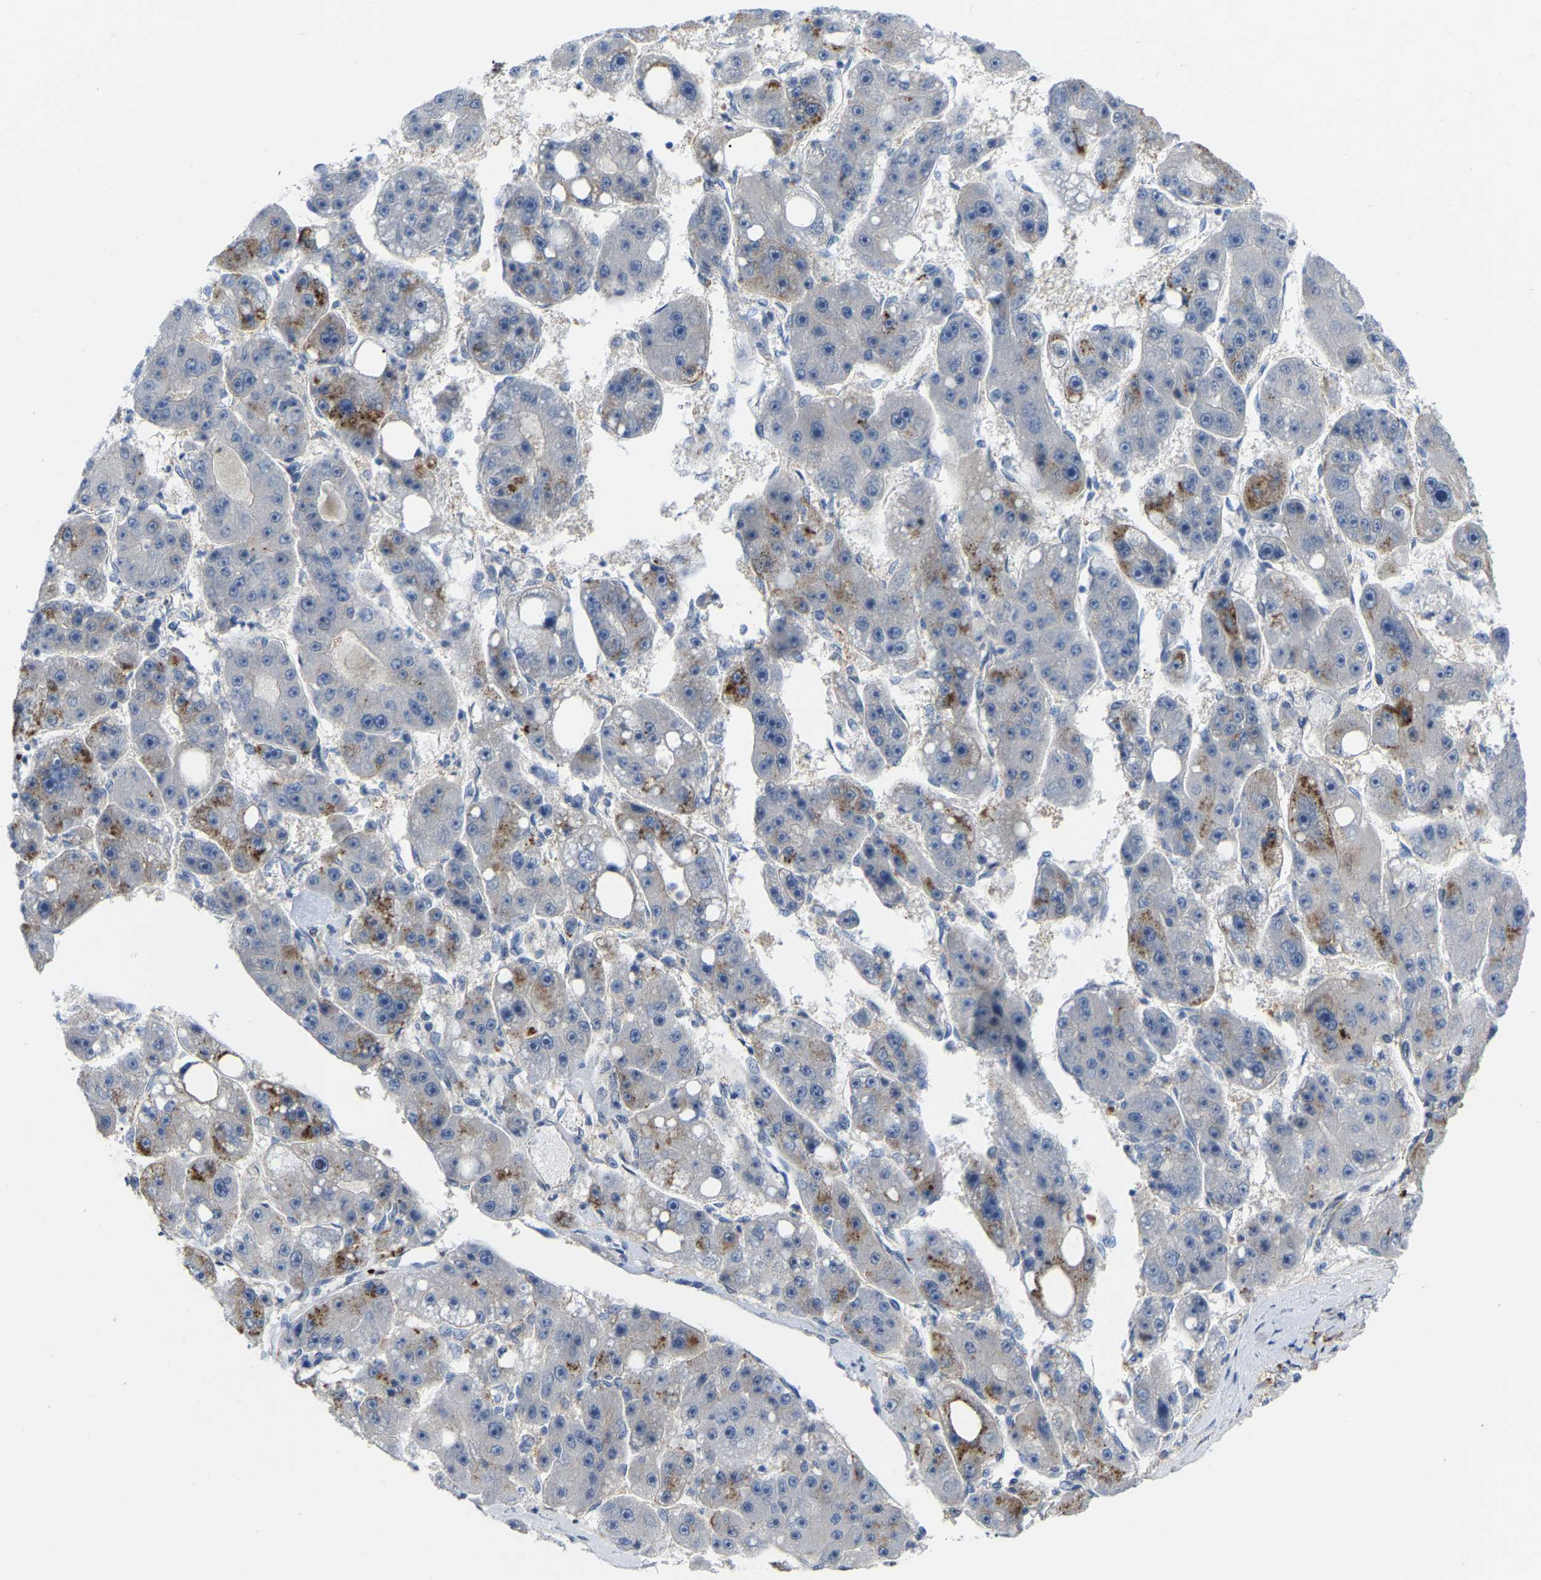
{"staining": {"intensity": "moderate", "quantity": "<25%", "location": "cytoplasmic/membranous"}, "tissue": "liver cancer", "cell_type": "Tumor cells", "image_type": "cancer", "snomed": [{"axis": "morphology", "description": "Carcinoma, Hepatocellular, NOS"}, {"axis": "topography", "description": "Liver"}], "caption": "Hepatocellular carcinoma (liver) stained with DAB (3,3'-diaminobenzidine) immunohistochemistry (IHC) demonstrates low levels of moderate cytoplasmic/membranous positivity in approximately <25% of tumor cells.", "gene": "ABTB2", "patient": {"sex": "female", "age": 61}}